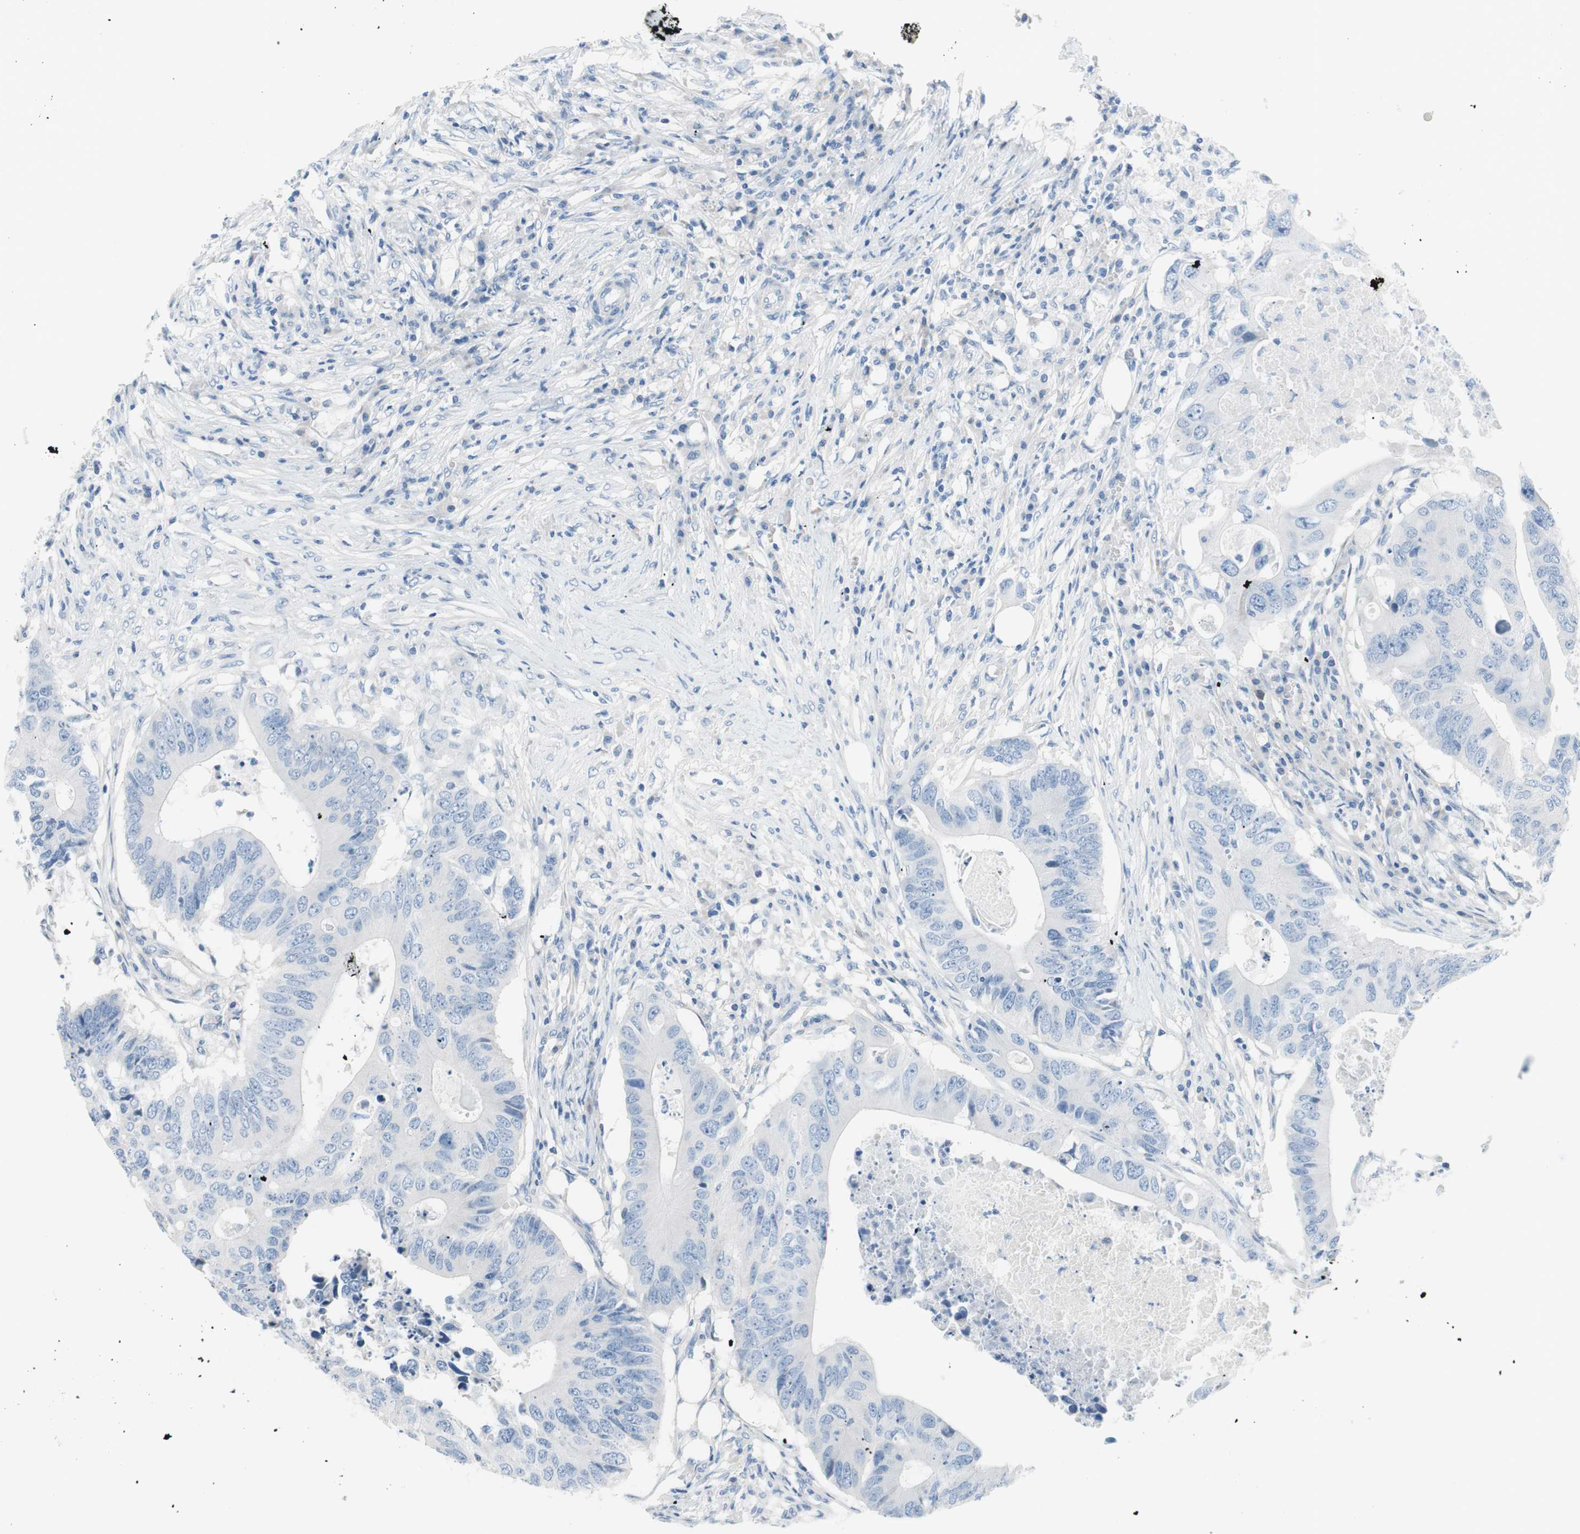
{"staining": {"intensity": "negative", "quantity": "none", "location": "none"}, "tissue": "colorectal cancer", "cell_type": "Tumor cells", "image_type": "cancer", "snomed": [{"axis": "morphology", "description": "Adenocarcinoma, NOS"}, {"axis": "topography", "description": "Colon"}], "caption": "Tumor cells are negative for brown protein staining in colorectal cancer.", "gene": "EVA1A", "patient": {"sex": "male", "age": 71}}